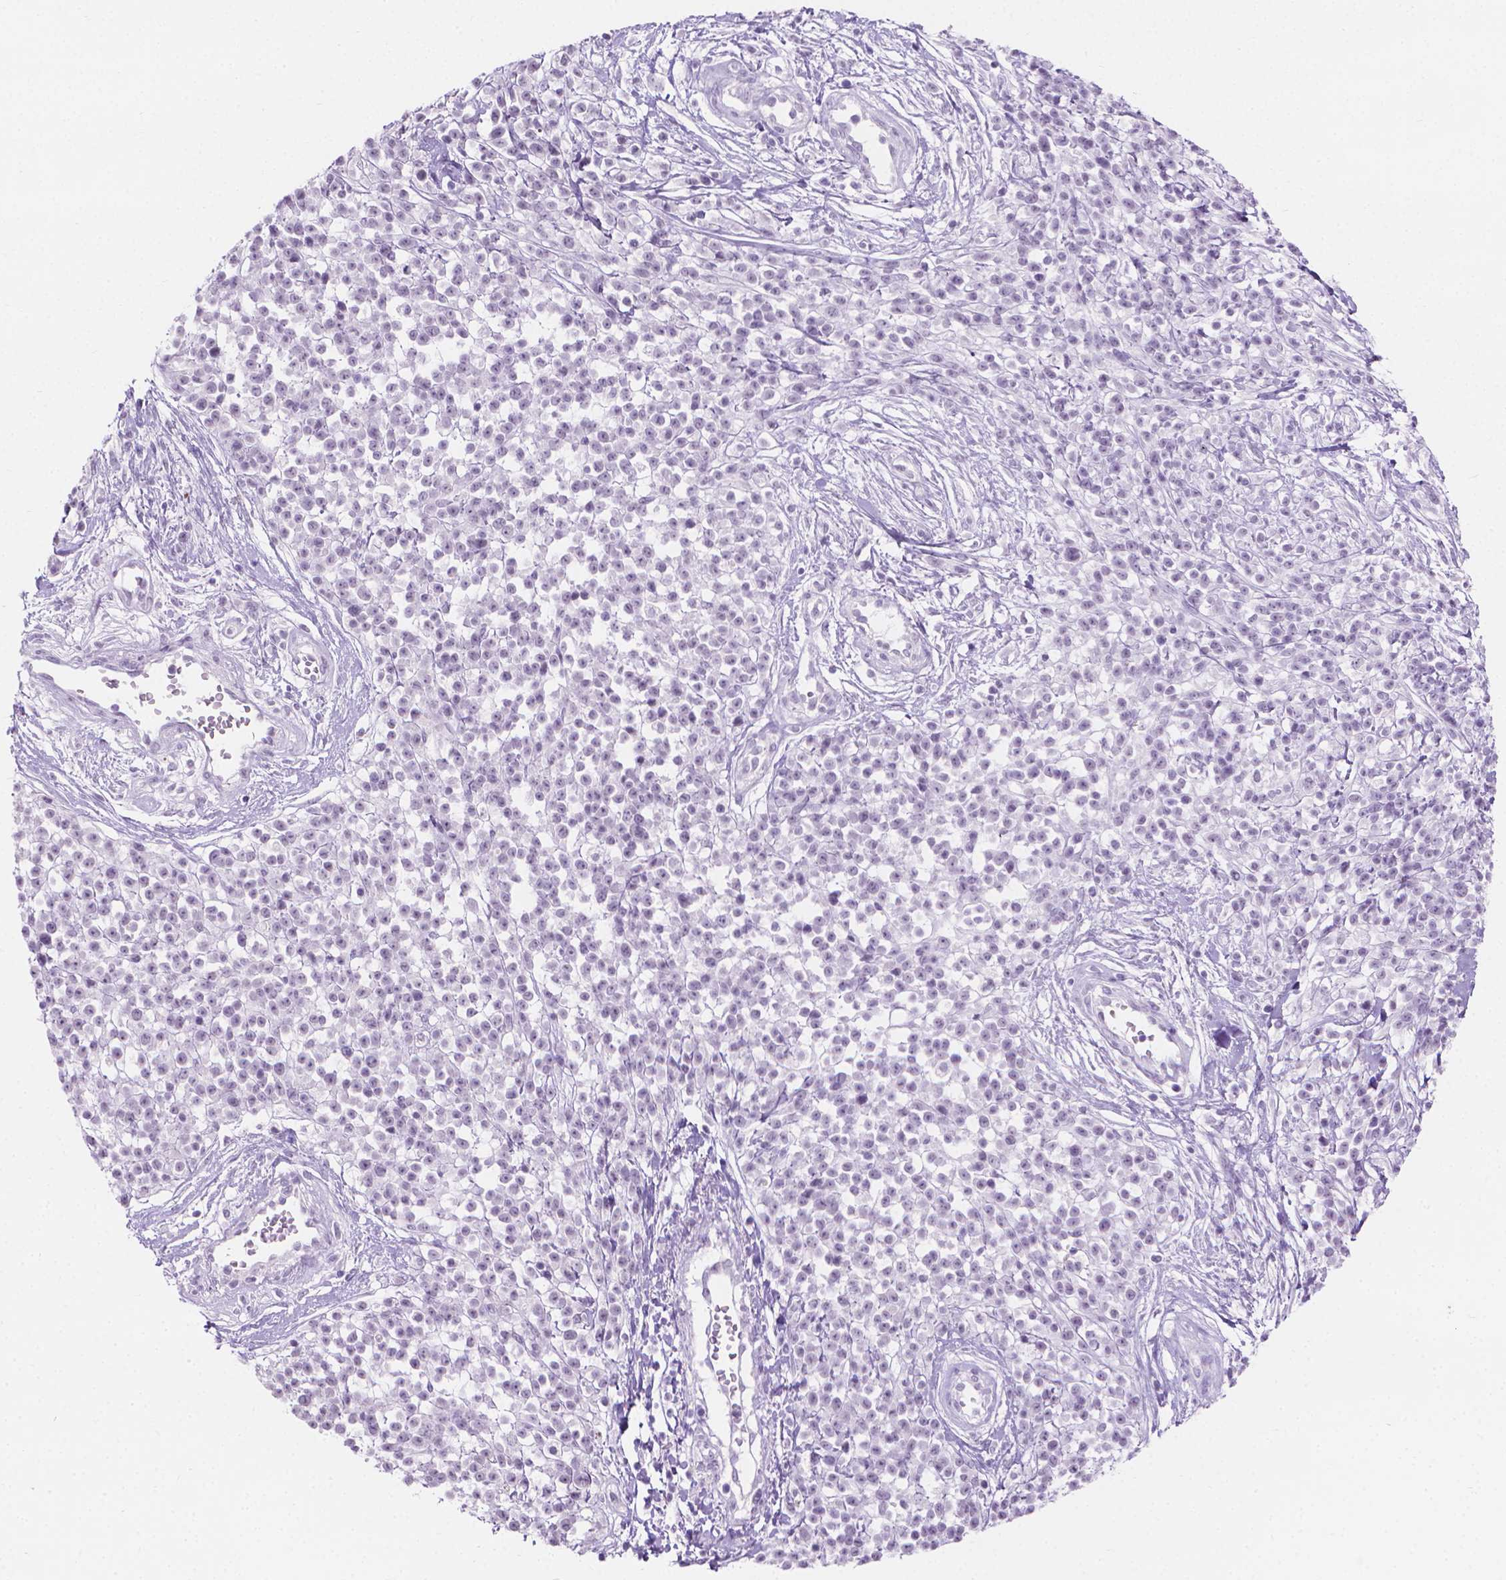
{"staining": {"intensity": "negative", "quantity": "none", "location": "none"}, "tissue": "melanoma", "cell_type": "Tumor cells", "image_type": "cancer", "snomed": [{"axis": "morphology", "description": "Malignant melanoma, NOS"}, {"axis": "topography", "description": "Skin"}, {"axis": "topography", "description": "Skin of trunk"}], "caption": "Tumor cells show no significant protein positivity in malignant melanoma.", "gene": "CFAP52", "patient": {"sex": "male", "age": 74}}